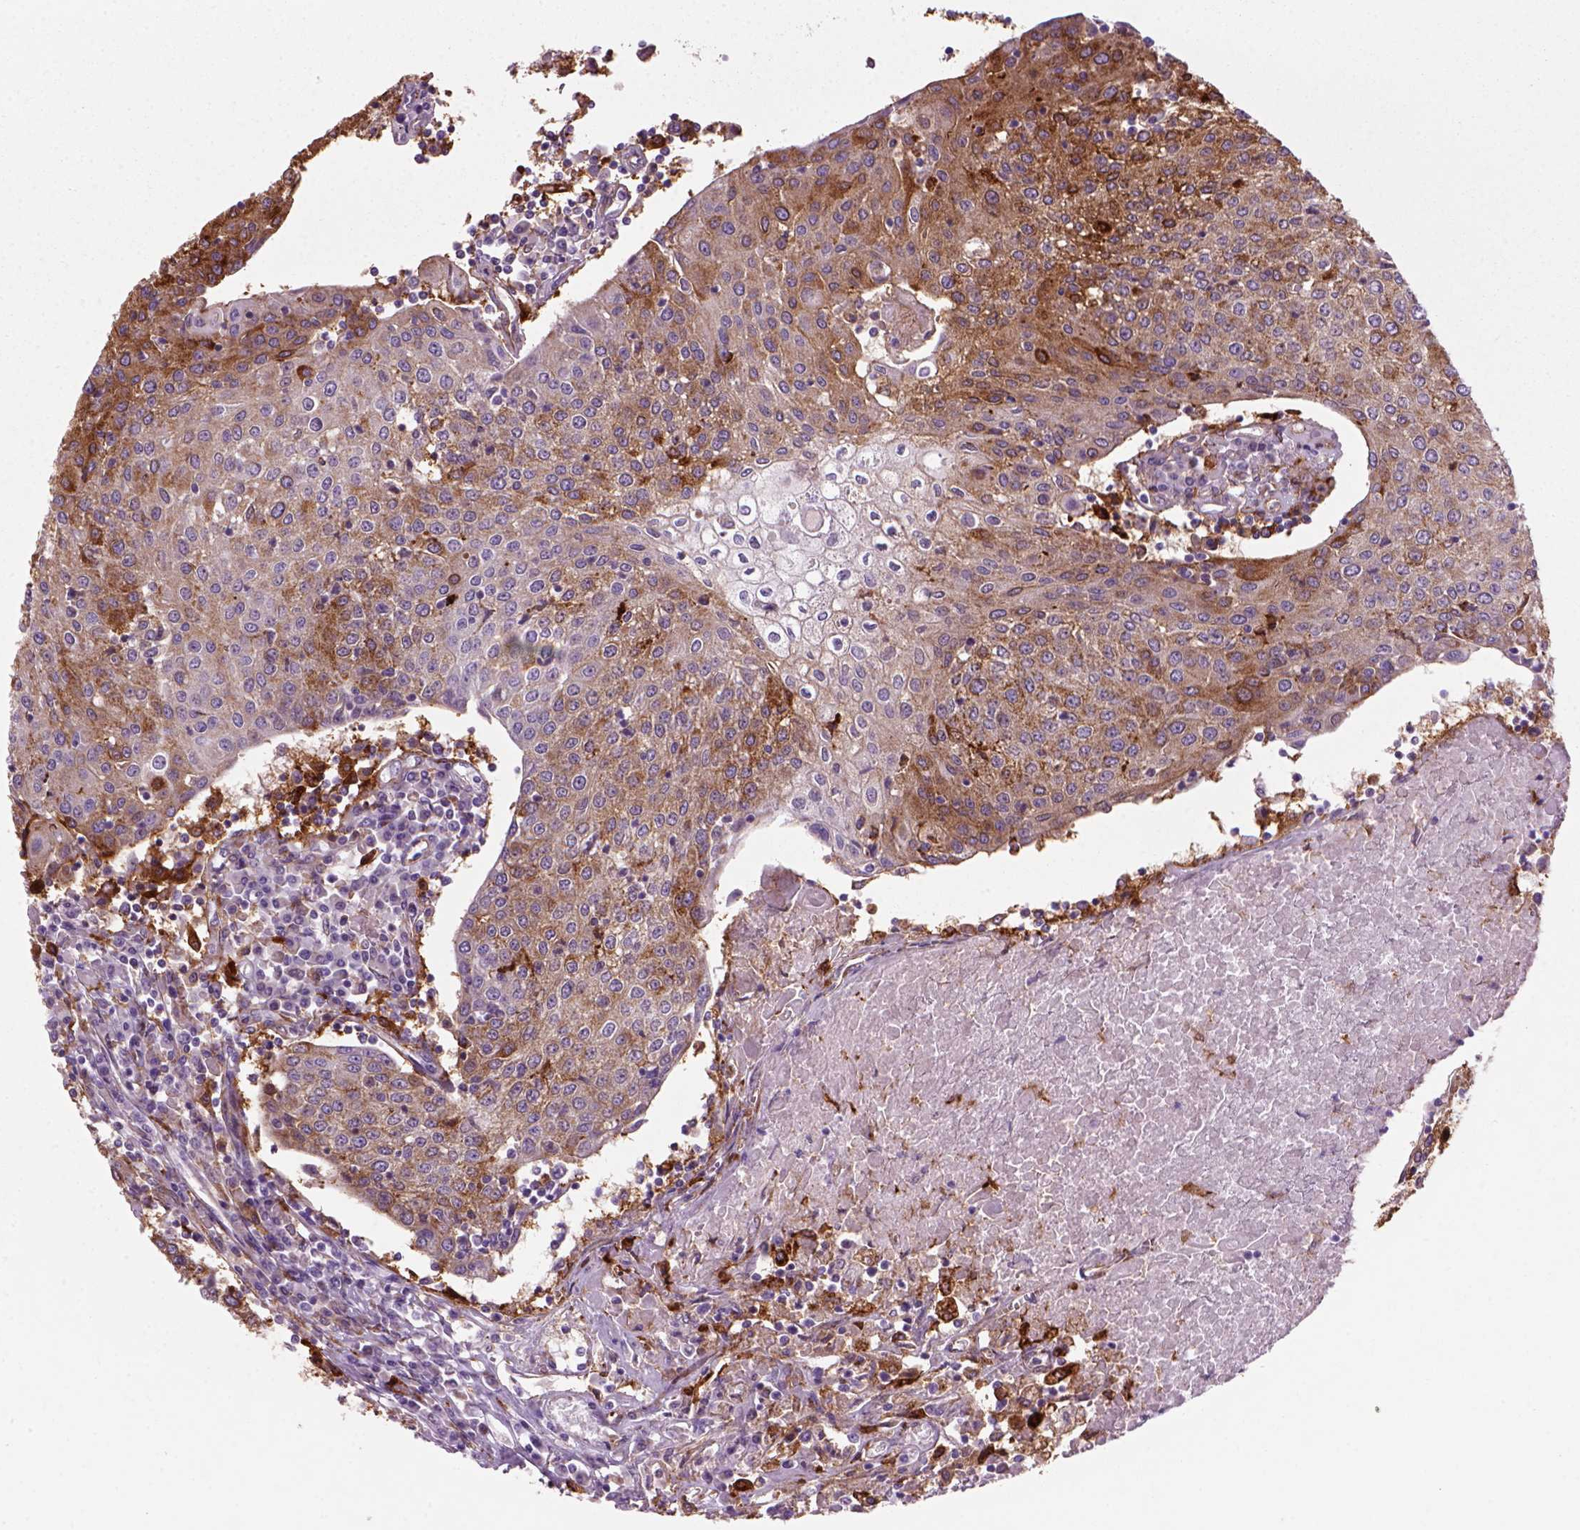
{"staining": {"intensity": "strong", "quantity": ">75%", "location": "cytoplasmic/membranous"}, "tissue": "urothelial cancer", "cell_type": "Tumor cells", "image_type": "cancer", "snomed": [{"axis": "morphology", "description": "Urothelial carcinoma, High grade"}, {"axis": "topography", "description": "Urinary bladder"}], "caption": "An immunohistochemistry histopathology image of tumor tissue is shown. Protein staining in brown highlights strong cytoplasmic/membranous positivity in urothelial cancer within tumor cells. The protein is shown in brown color, while the nuclei are stained blue.", "gene": "MARCKS", "patient": {"sex": "female", "age": 85}}